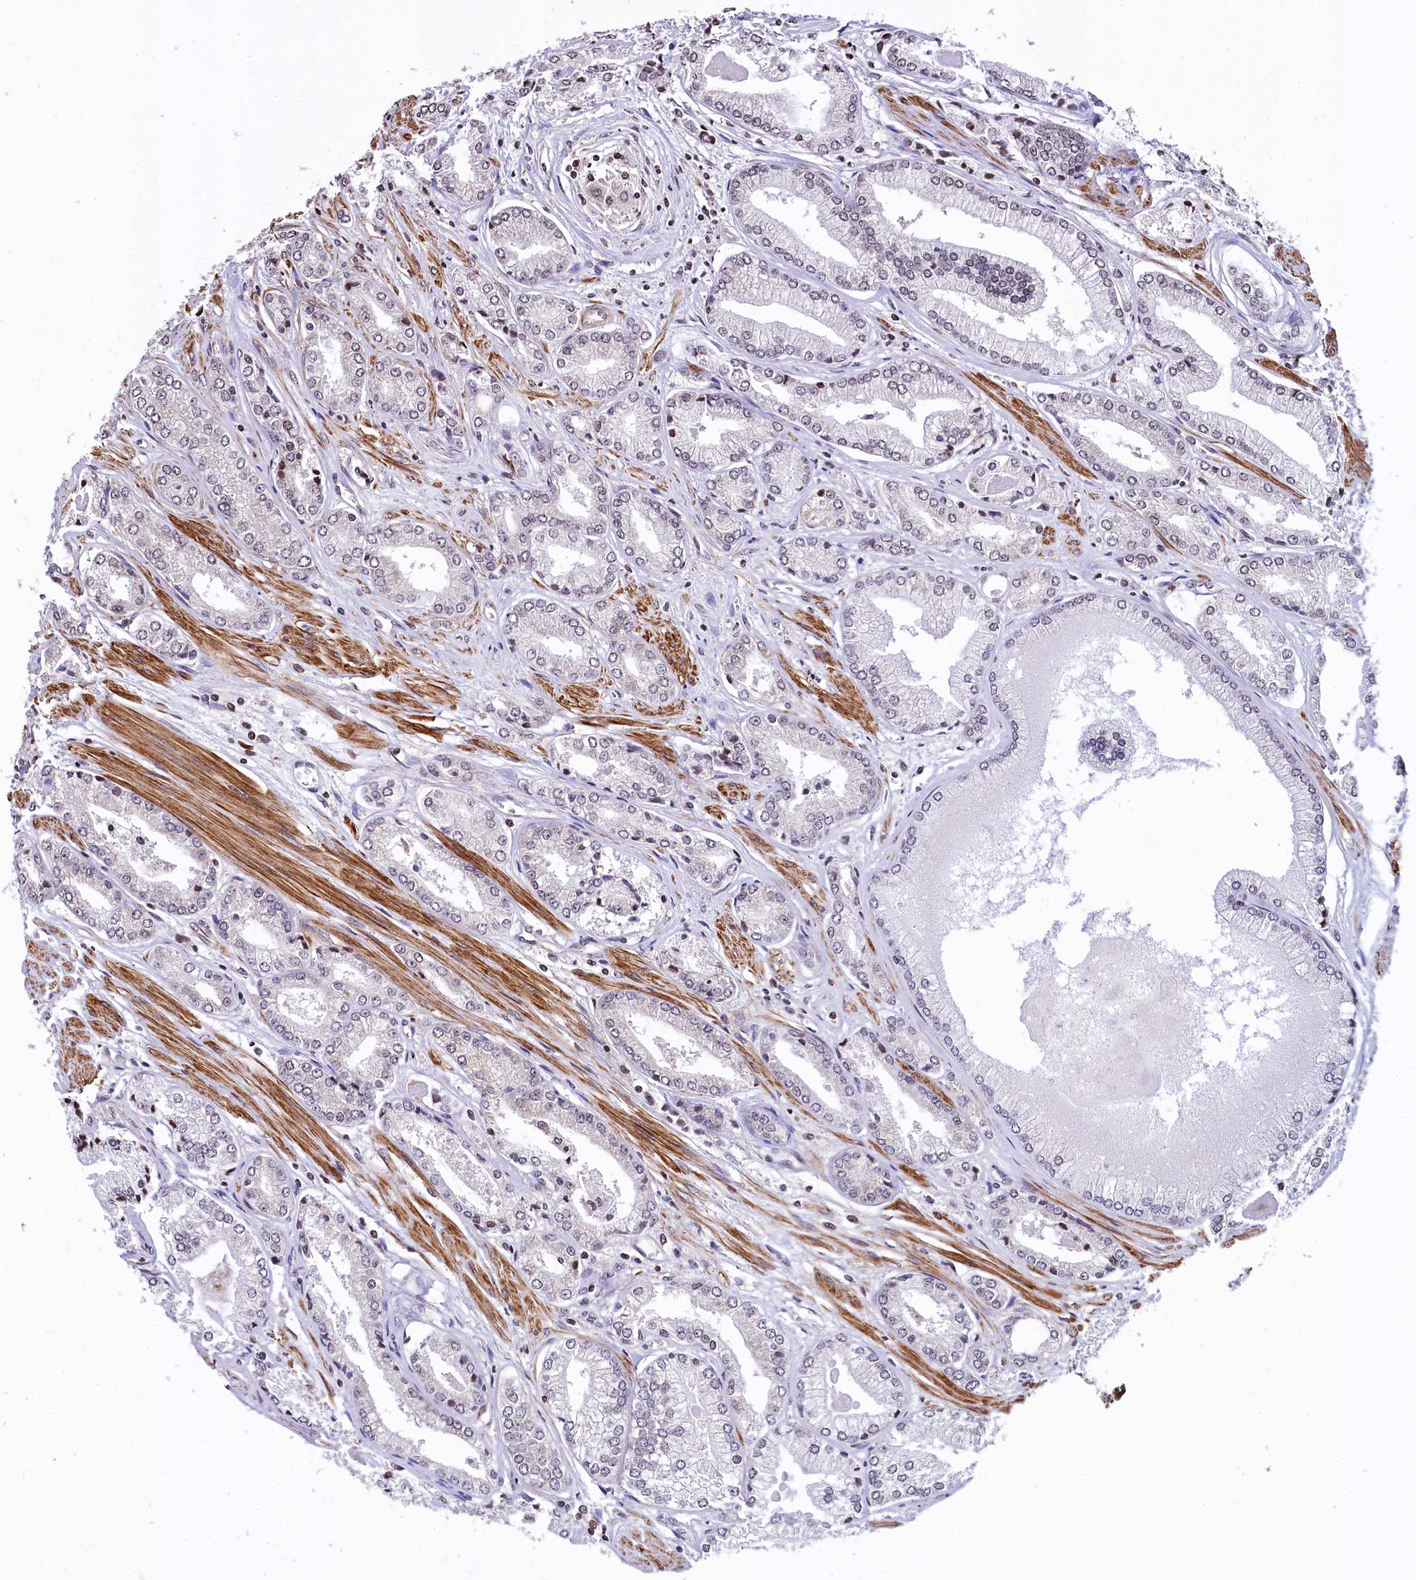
{"staining": {"intensity": "weak", "quantity": "<25%", "location": "nuclear"}, "tissue": "prostate cancer", "cell_type": "Tumor cells", "image_type": "cancer", "snomed": [{"axis": "morphology", "description": "Adenocarcinoma, Low grade"}, {"axis": "topography", "description": "Prostate"}], "caption": "The IHC histopathology image has no significant staining in tumor cells of prostate cancer (low-grade adenocarcinoma) tissue.", "gene": "ZNF2", "patient": {"sex": "male", "age": 60}}